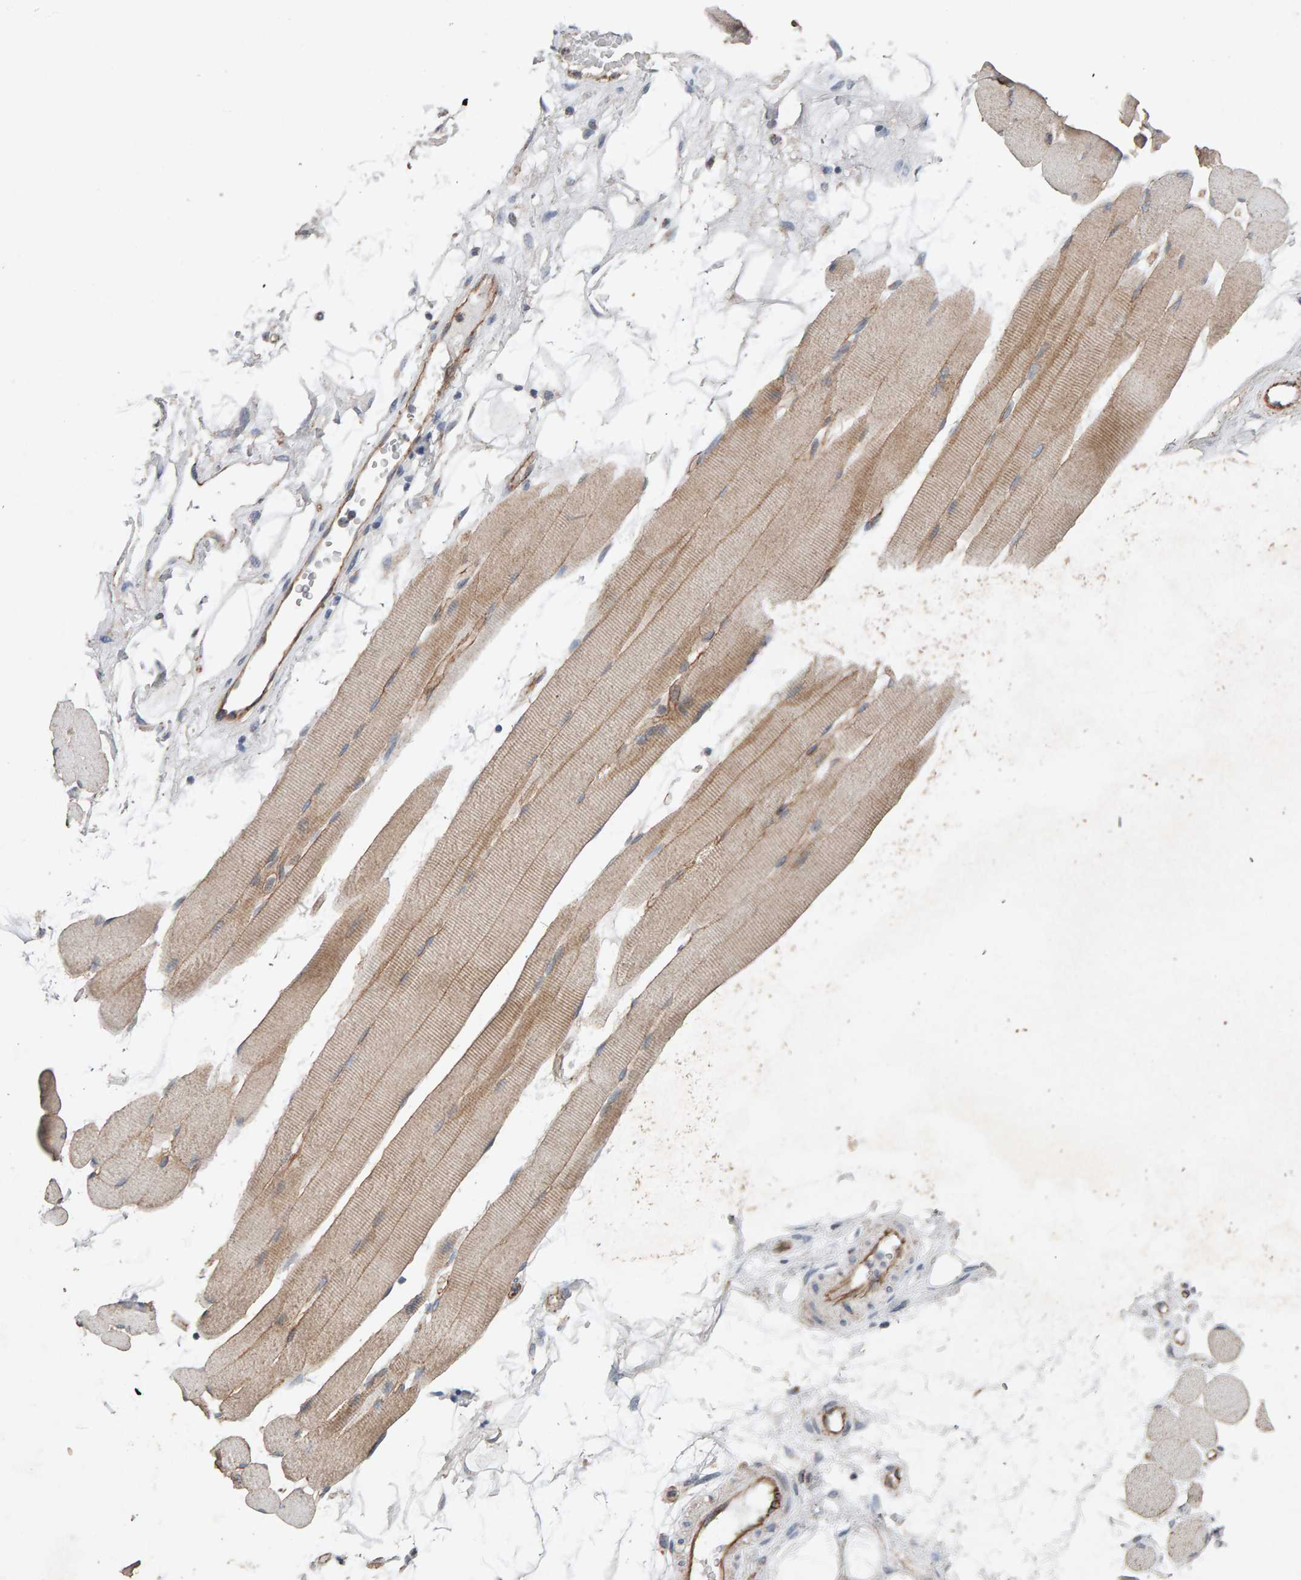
{"staining": {"intensity": "weak", "quantity": "25%-75%", "location": "cytoplasmic/membranous"}, "tissue": "skeletal muscle", "cell_type": "Myocytes", "image_type": "normal", "snomed": [{"axis": "morphology", "description": "Normal tissue, NOS"}, {"axis": "topography", "description": "Skeletal muscle"}, {"axis": "topography", "description": "Peripheral nerve tissue"}], "caption": "High-magnification brightfield microscopy of benign skeletal muscle stained with DAB (3,3'-diaminobenzidine) (brown) and counterstained with hematoxylin (blue). myocytes exhibit weak cytoplasmic/membranous expression is present in approximately25%-75% of cells. Nuclei are stained in blue.", "gene": "PTPRM", "patient": {"sex": "female", "age": 84}}